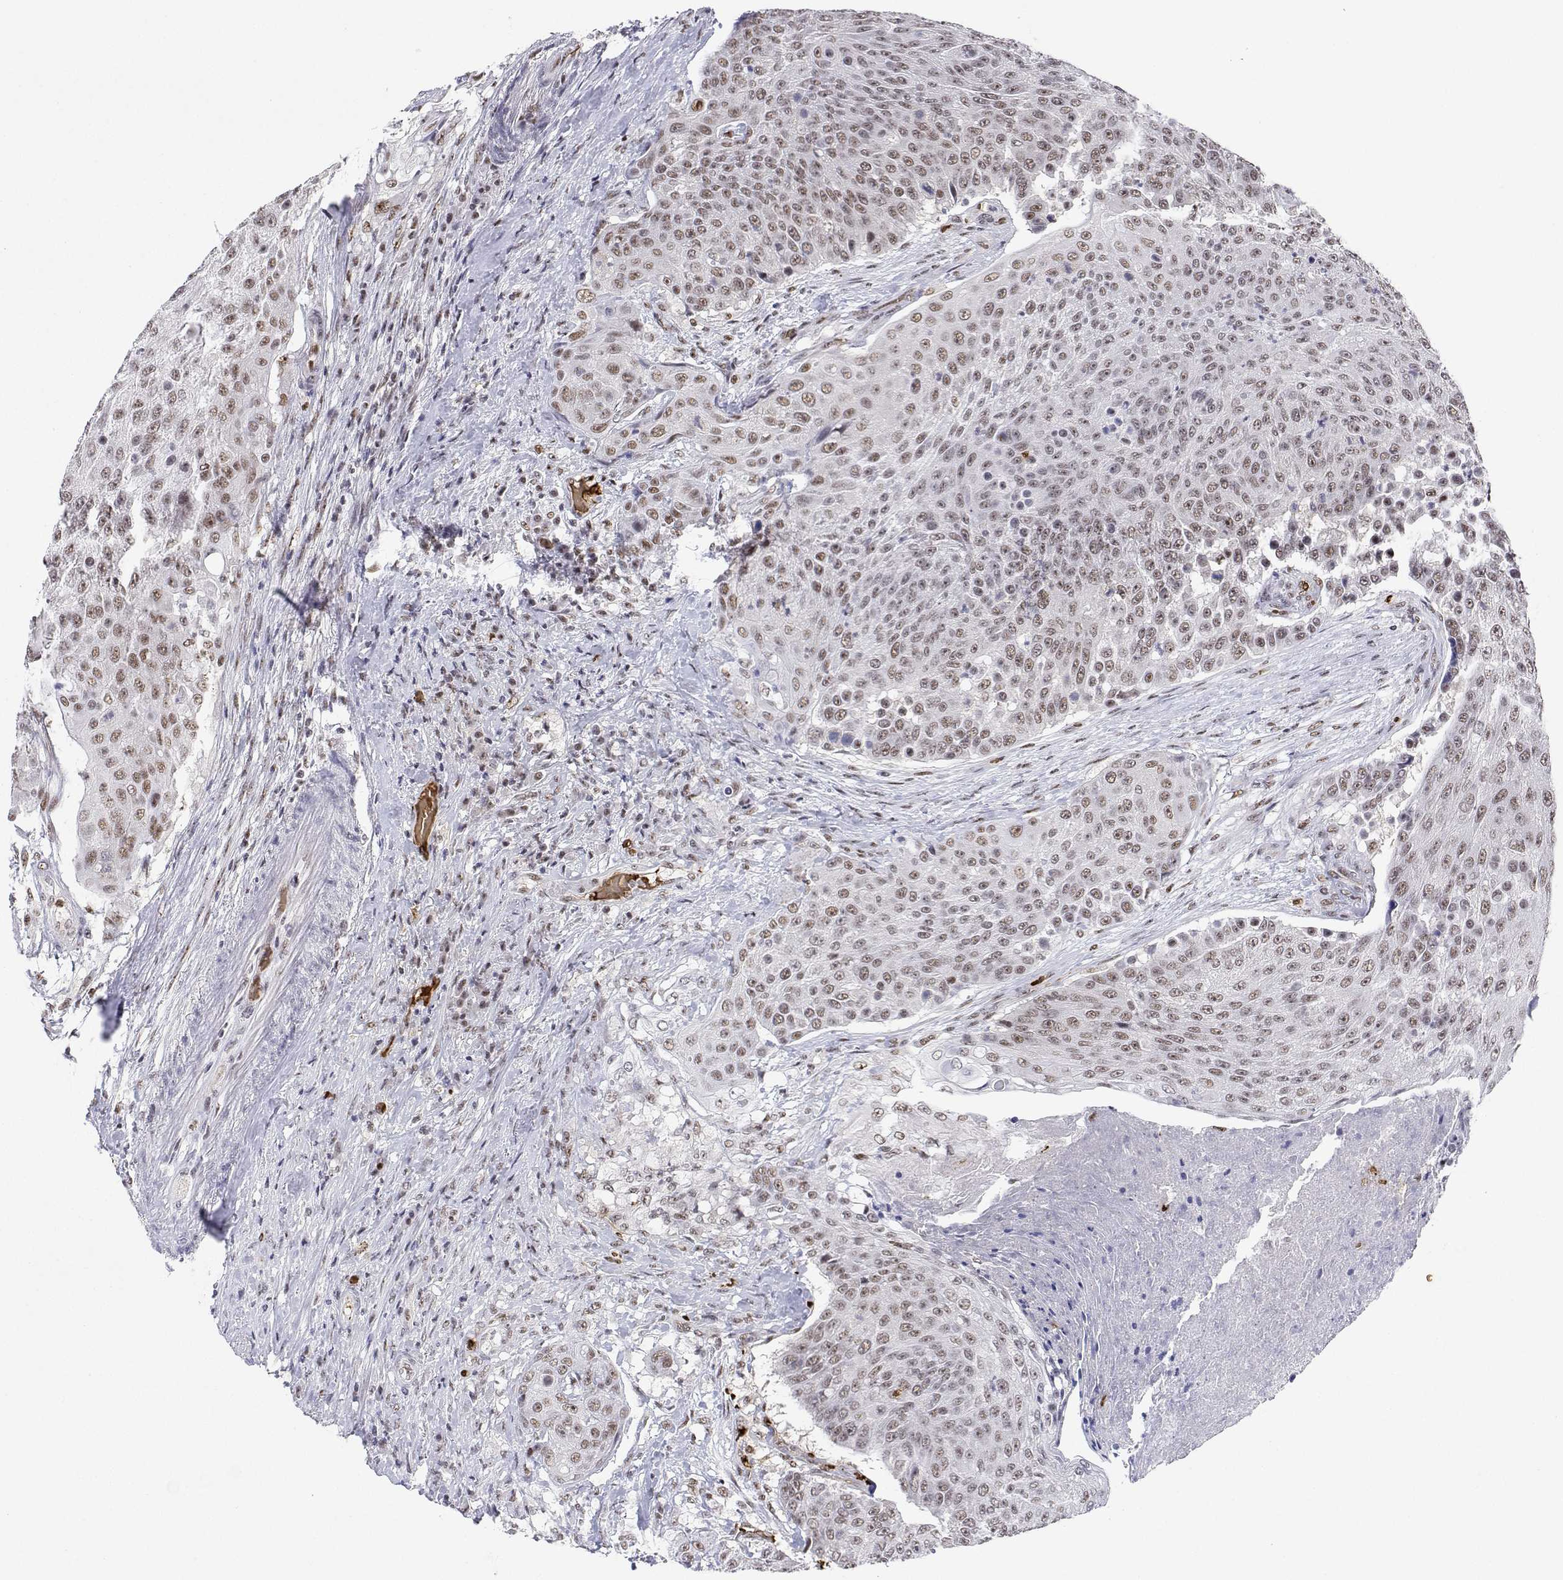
{"staining": {"intensity": "moderate", "quantity": ">75%", "location": "nuclear"}, "tissue": "urothelial cancer", "cell_type": "Tumor cells", "image_type": "cancer", "snomed": [{"axis": "morphology", "description": "Urothelial carcinoma, High grade"}, {"axis": "topography", "description": "Urinary bladder"}], "caption": "About >75% of tumor cells in human urothelial cancer reveal moderate nuclear protein positivity as visualized by brown immunohistochemical staining.", "gene": "ADAR", "patient": {"sex": "female", "age": 63}}